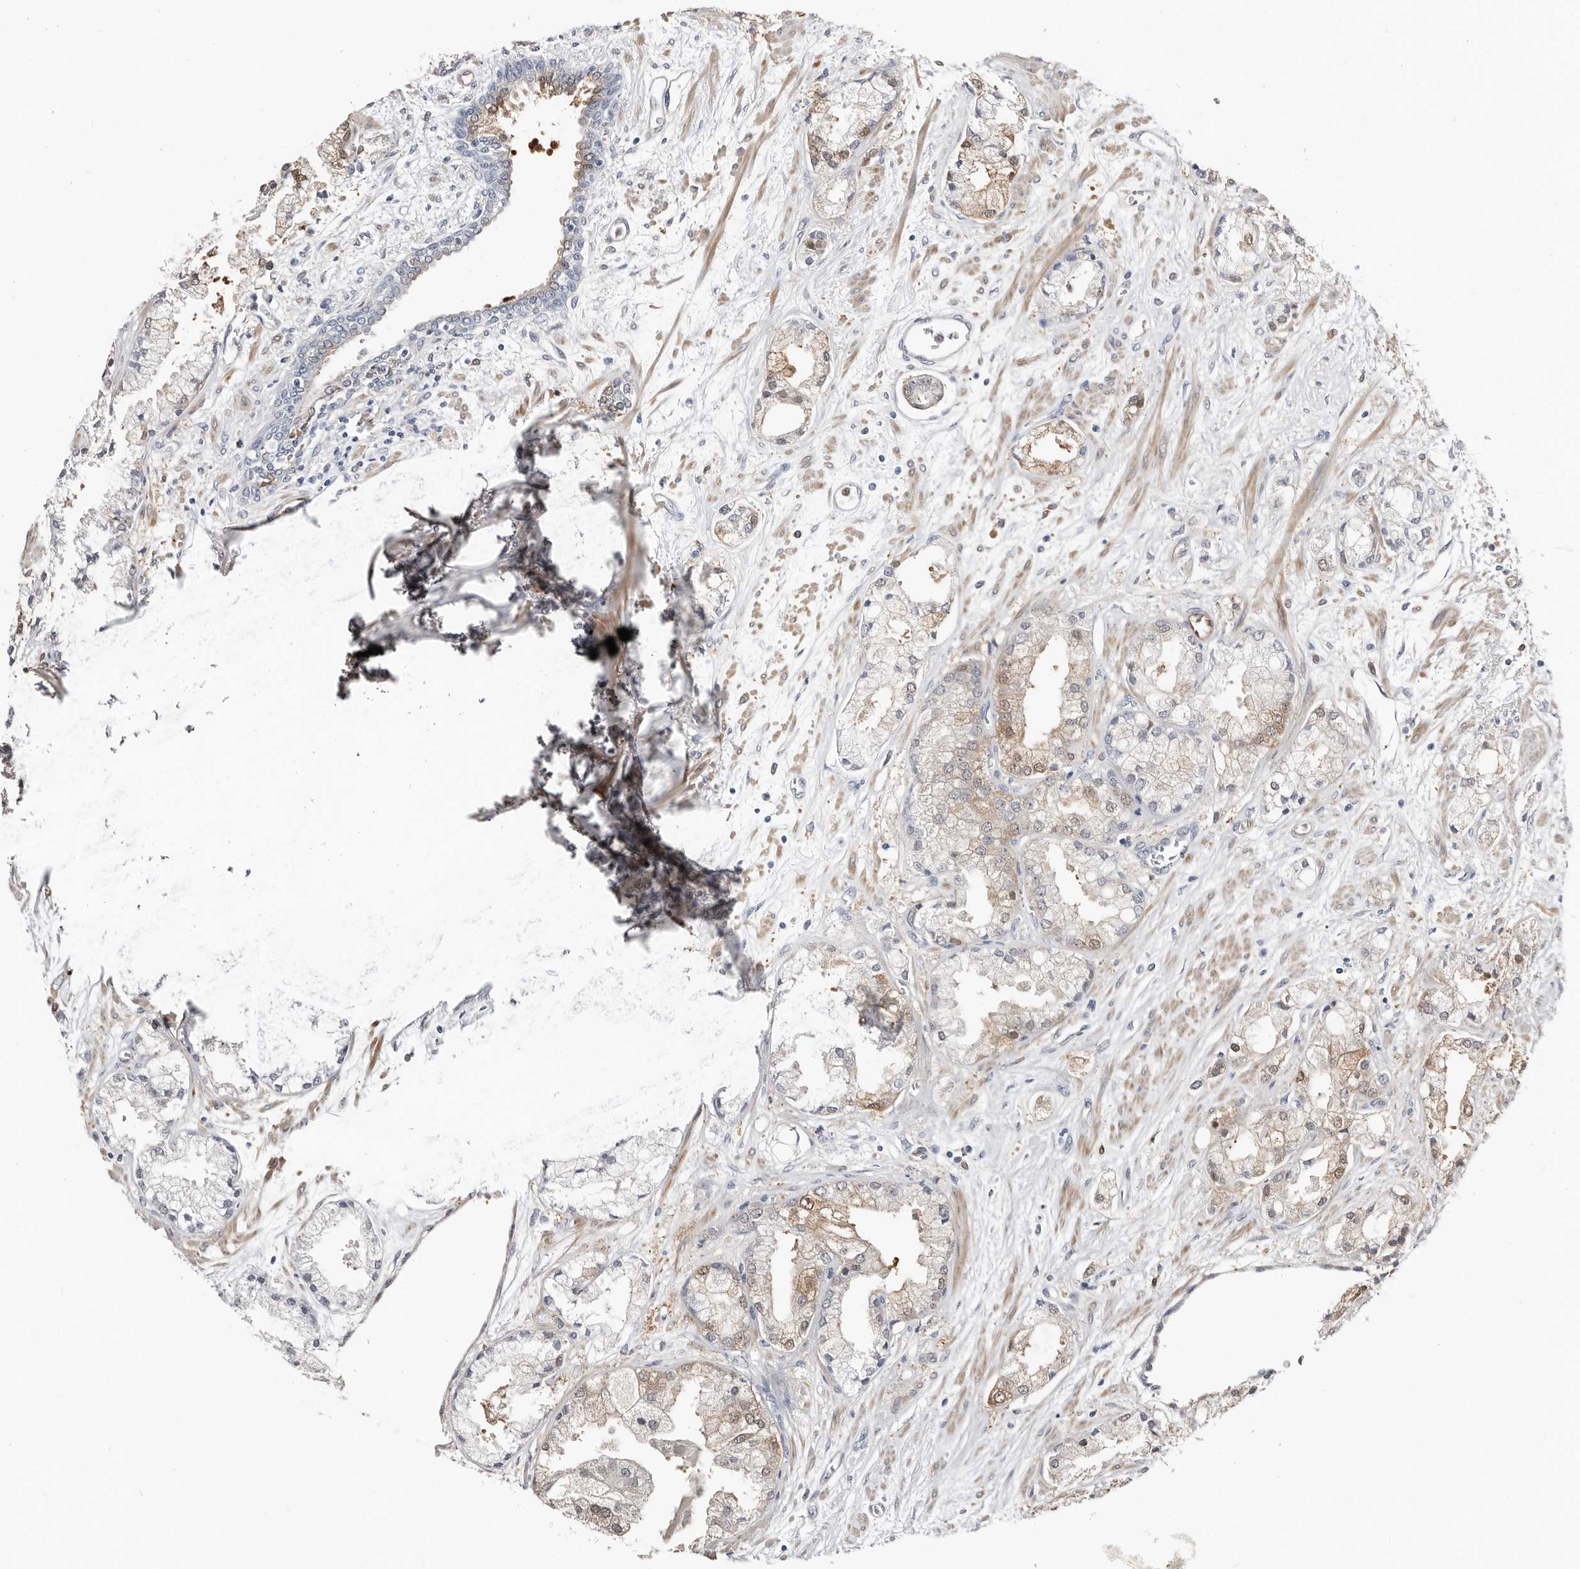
{"staining": {"intensity": "moderate", "quantity": "<25%", "location": "cytoplasmic/membranous,nuclear"}, "tissue": "prostate cancer", "cell_type": "Tumor cells", "image_type": "cancer", "snomed": [{"axis": "morphology", "description": "Adenocarcinoma, High grade"}, {"axis": "topography", "description": "Prostate"}], "caption": "A high-resolution photomicrograph shows immunohistochemistry staining of prostate cancer, which displays moderate cytoplasmic/membranous and nuclear staining in approximately <25% of tumor cells.", "gene": "ASRGL1", "patient": {"sex": "male", "age": 50}}